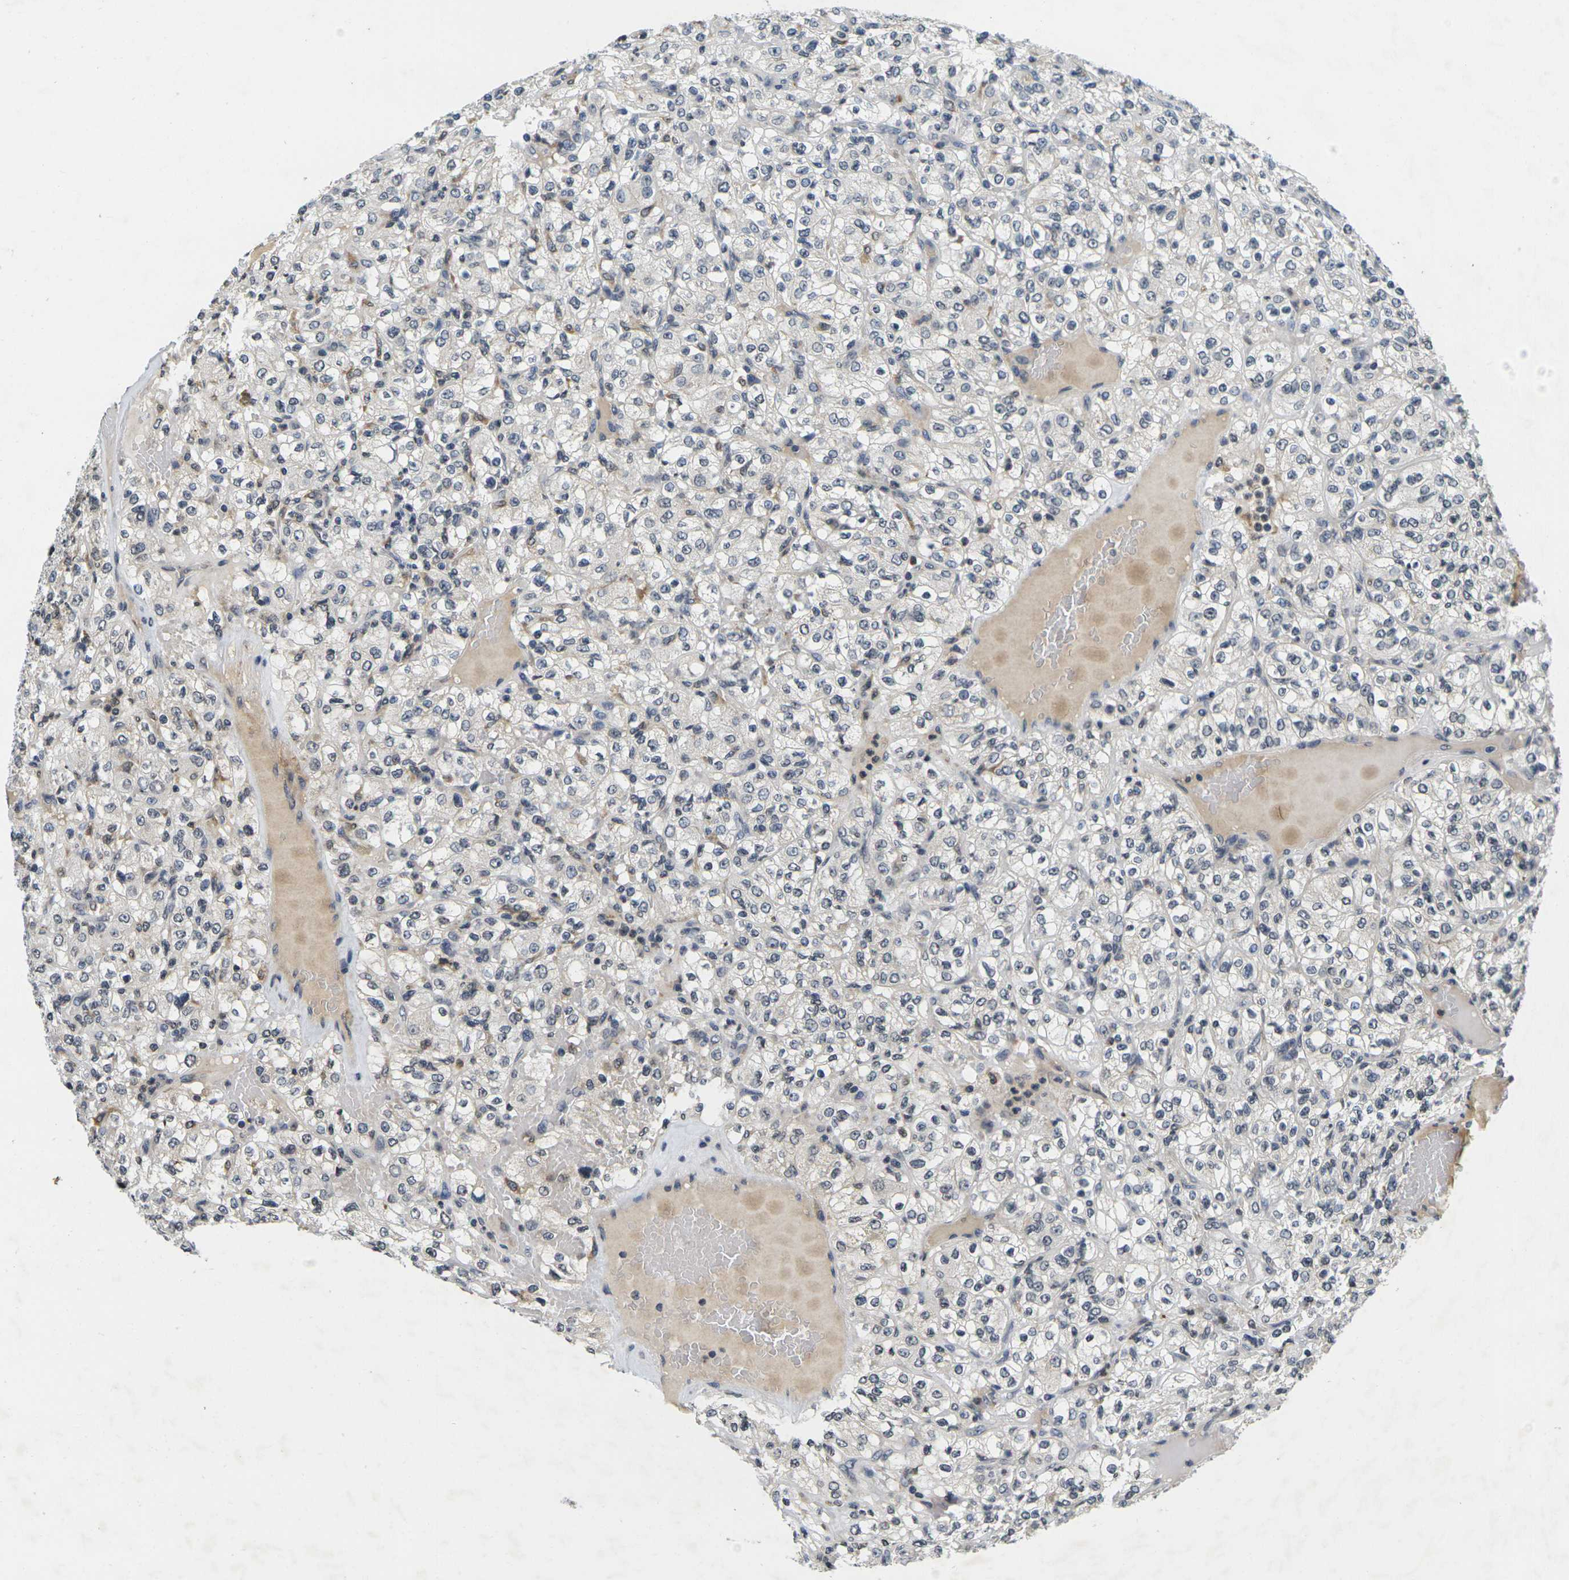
{"staining": {"intensity": "negative", "quantity": "none", "location": "none"}, "tissue": "renal cancer", "cell_type": "Tumor cells", "image_type": "cancer", "snomed": [{"axis": "morphology", "description": "Normal tissue, NOS"}, {"axis": "morphology", "description": "Adenocarcinoma, NOS"}, {"axis": "topography", "description": "Kidney"}], "caption": "This photomicrograph is of renal cancer stained with IHC to label a protein in brown with the nuclei are counter-stained blue. There is no positivity in tumor cells. (Stains: DAB immunohistochemistry with hematoxylin counter stain, Microscopy: brightfield microscopy at high magnification).", "gene": "C1QC", "patient": {"sex": "female", "age": 72}}